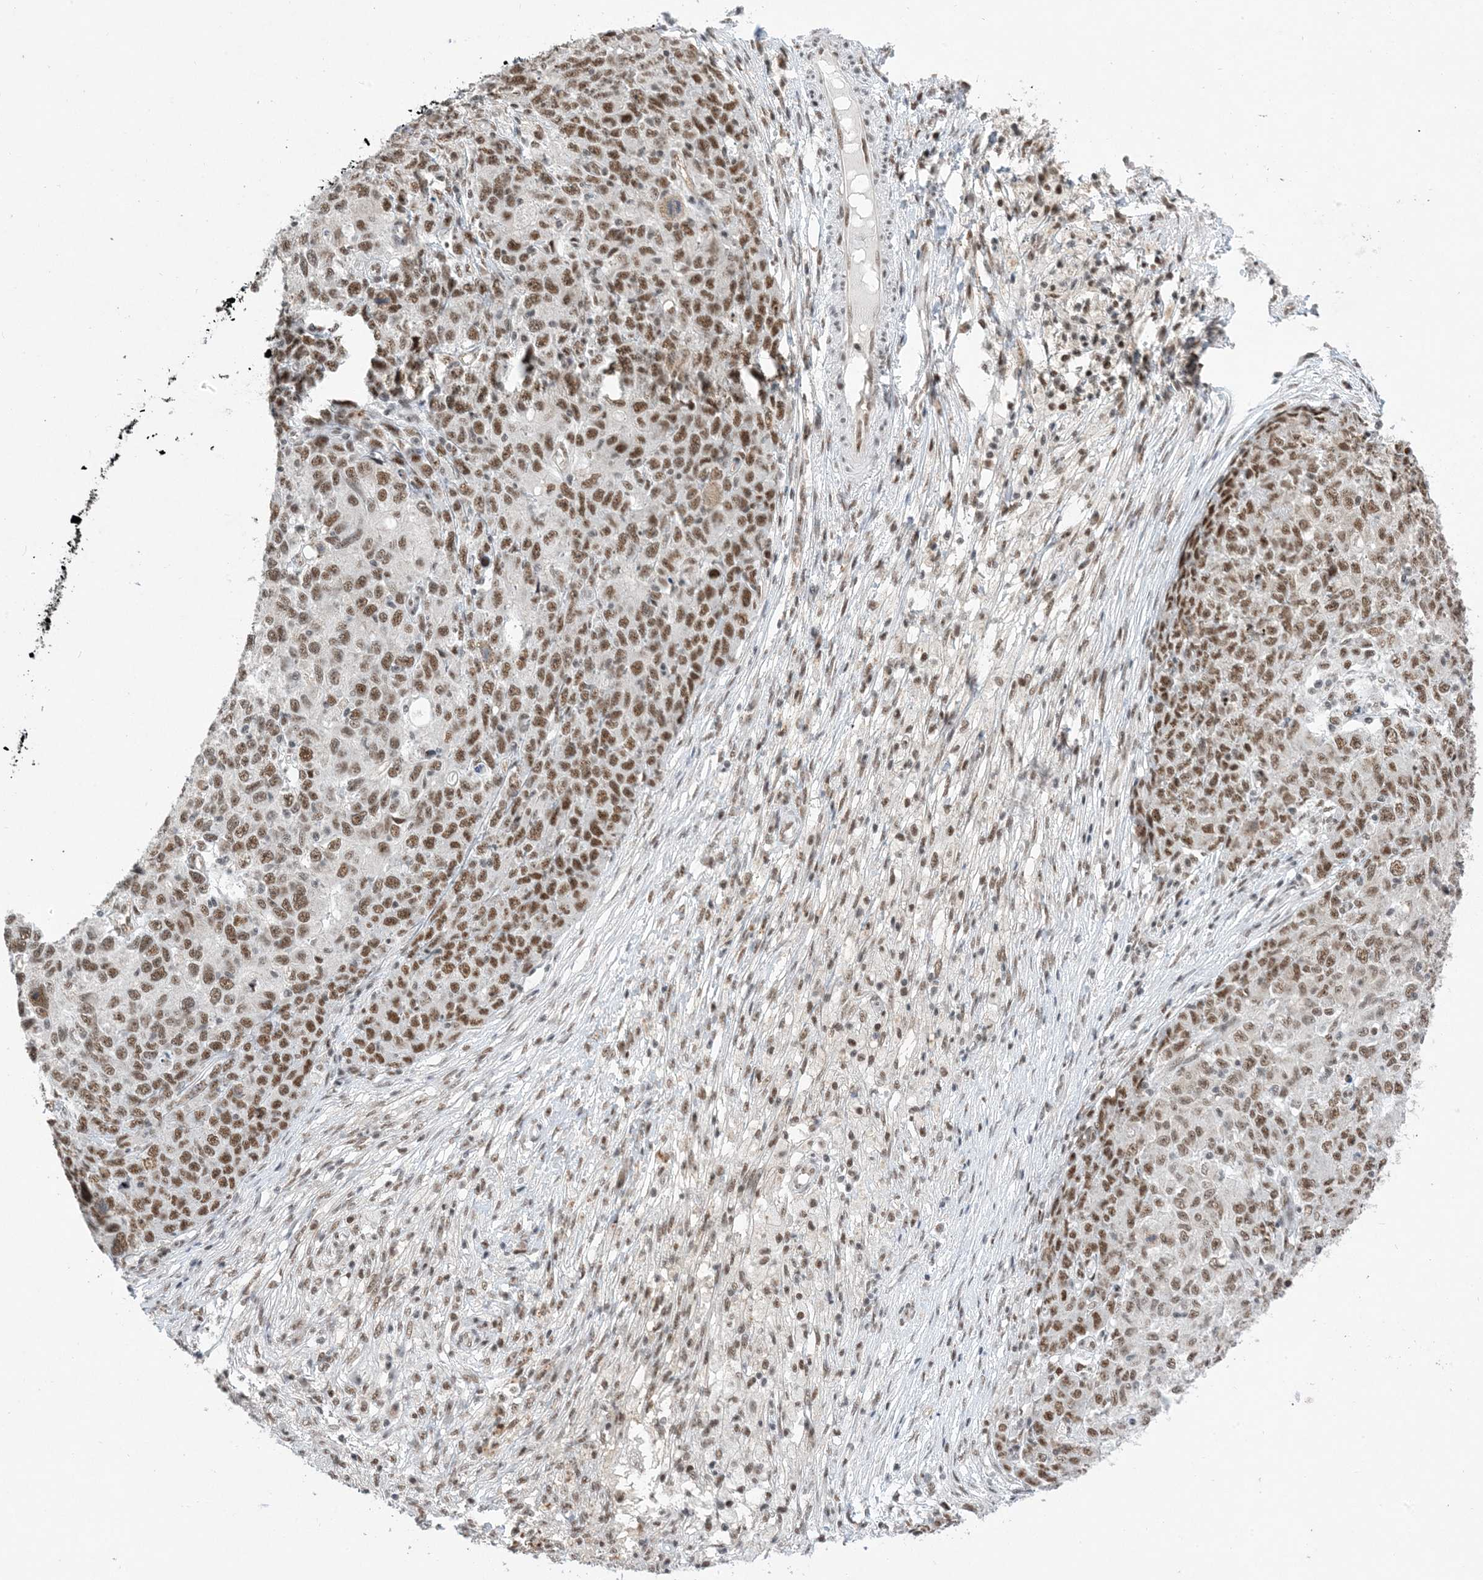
{"staining": {"intensity": "moderate", "quantity": ">75%", "location": "nuclear"}, "tissue": "ovarian cancer", "cell_type": "Tumor cells", "image_type": "cancer", "snomed": [{"axis": "morphology", "description": "Carcinoma, endometroid"}, {"axis": "topography", "description": "Ovary"}], "caption": "This image reveals IHC staining of ovarian cancer, with medium moderate nuclear positivity in approximately >75% of tumor cells.", "gene": "SF3A3", "patient": {"sex": "female", "age": 42}}